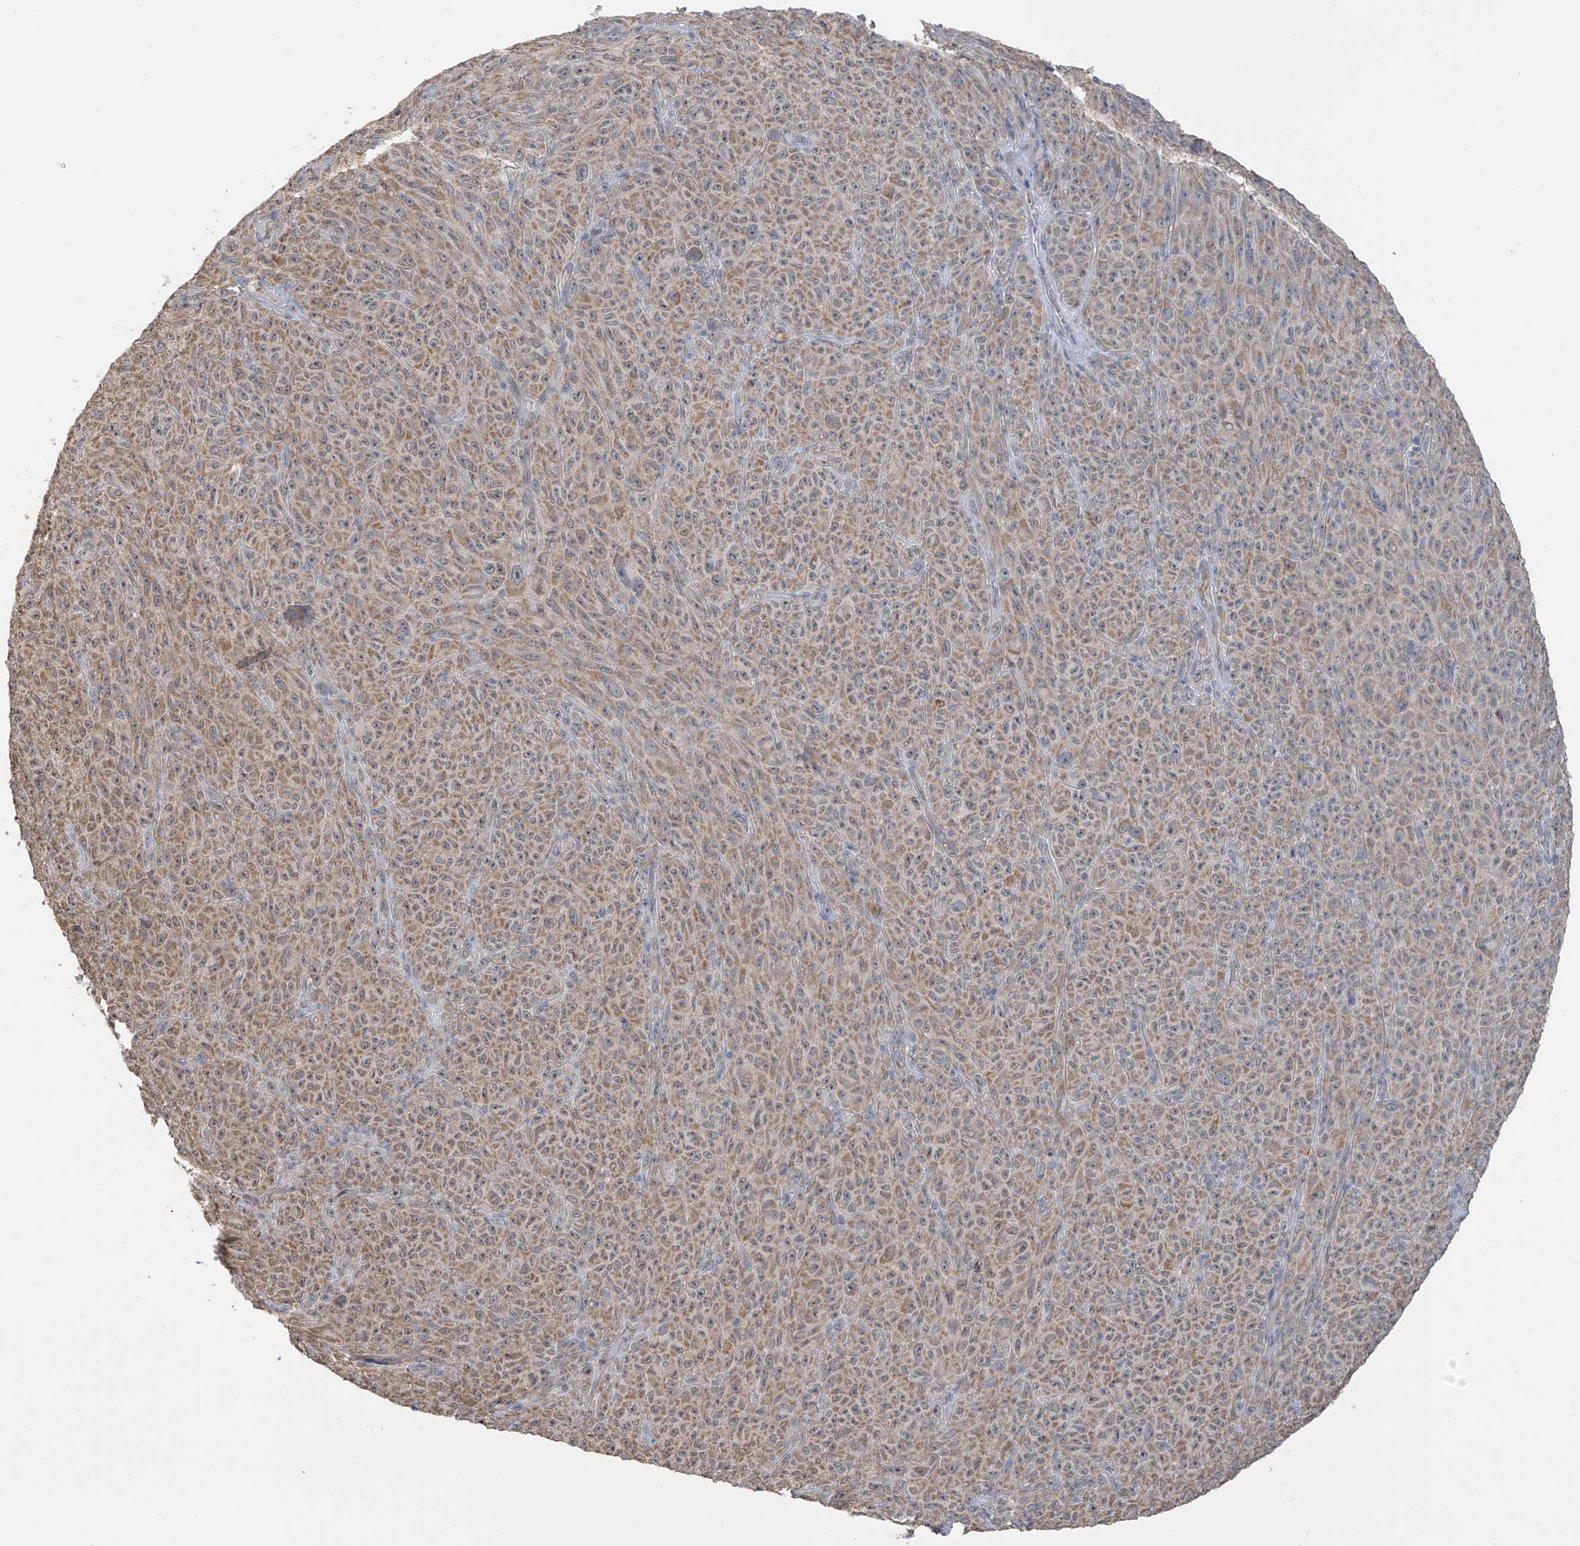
{"staining": {"intensity": "moderate", "quantity": ">75%", "location": "cytoplasmic/membranous,nuclear"}, "tissue": "melanoma", "cell_type": "Tumor cells", "image_type": "cancer", "snomed": [{"axis": "morphology", "description": "Malignant melanoma, NOS"}, {"axis": "topography", "description": "Skin"}], "caption": "Tumor cells reveal medium levels of moderate cytoplasmic/membranous and nuclear staining in about >75% of cells in human malignant melanoma. Nuclei are stained in blue.", "gene": "KIAA1522", "patient": {"sex": "female", "age": 82}}